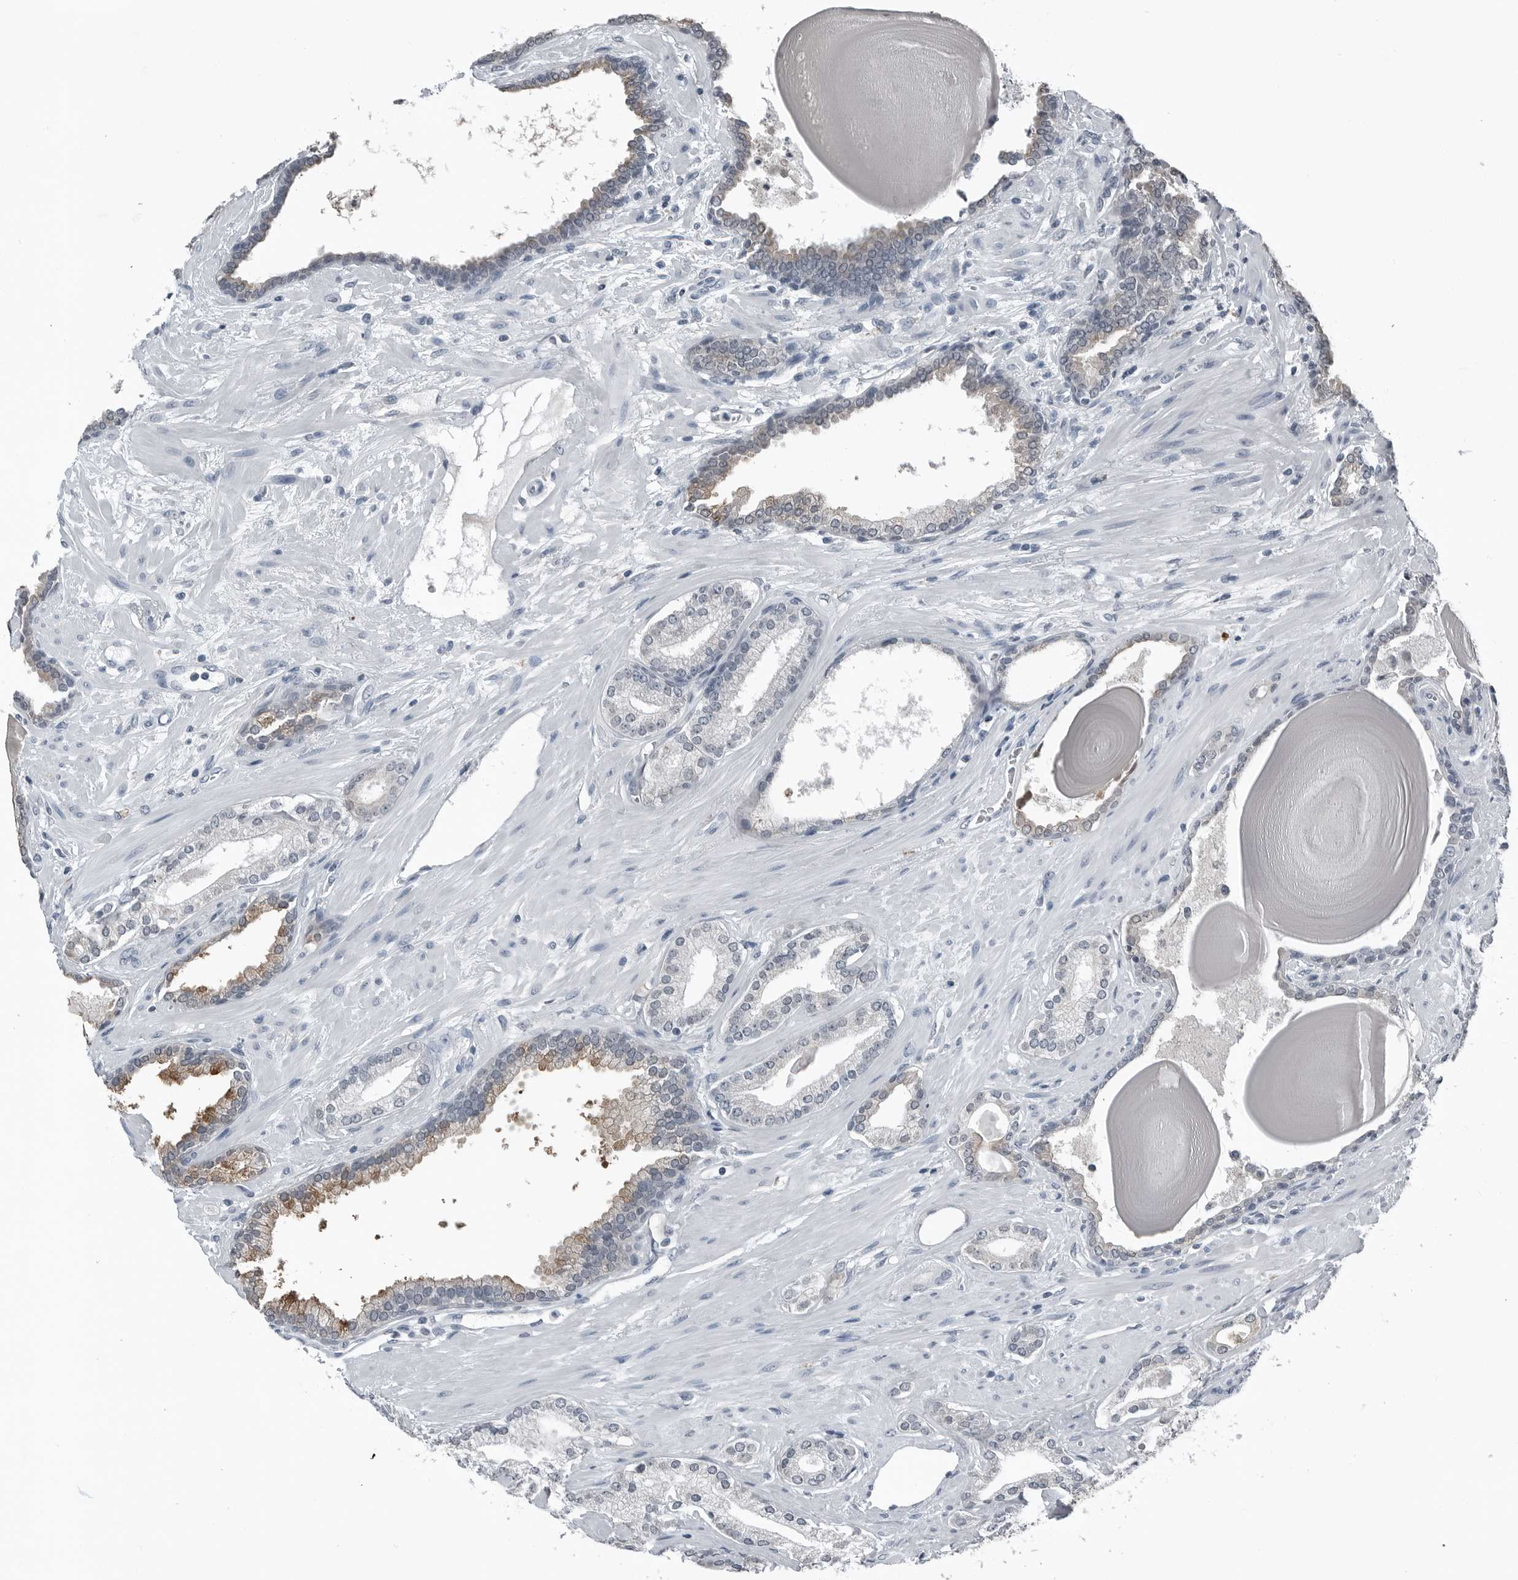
{"staining": {"intensity": "moderate", "quantity": "<25%", "location": "cytoplasmic/membranous"}, "tissue": "prostate cancer", "cell_type": "Tumor cells", "image_type": "cancer", "snomed": [{"axis": "morphology", "description": "Adenocarcinoma, Low grade"}, {"axis": "topography", "description": "Prostate"}], "caption": "There is low levels of moderate cytoplasmic/membranous expression in tumor cells of prostate cancer (adenocarcinoma (low-grade)), as demonstrated by immunohistochemical staining (brown color).", "gene": "SPINK1", "patient": {"sex": "male", "age": 70}}